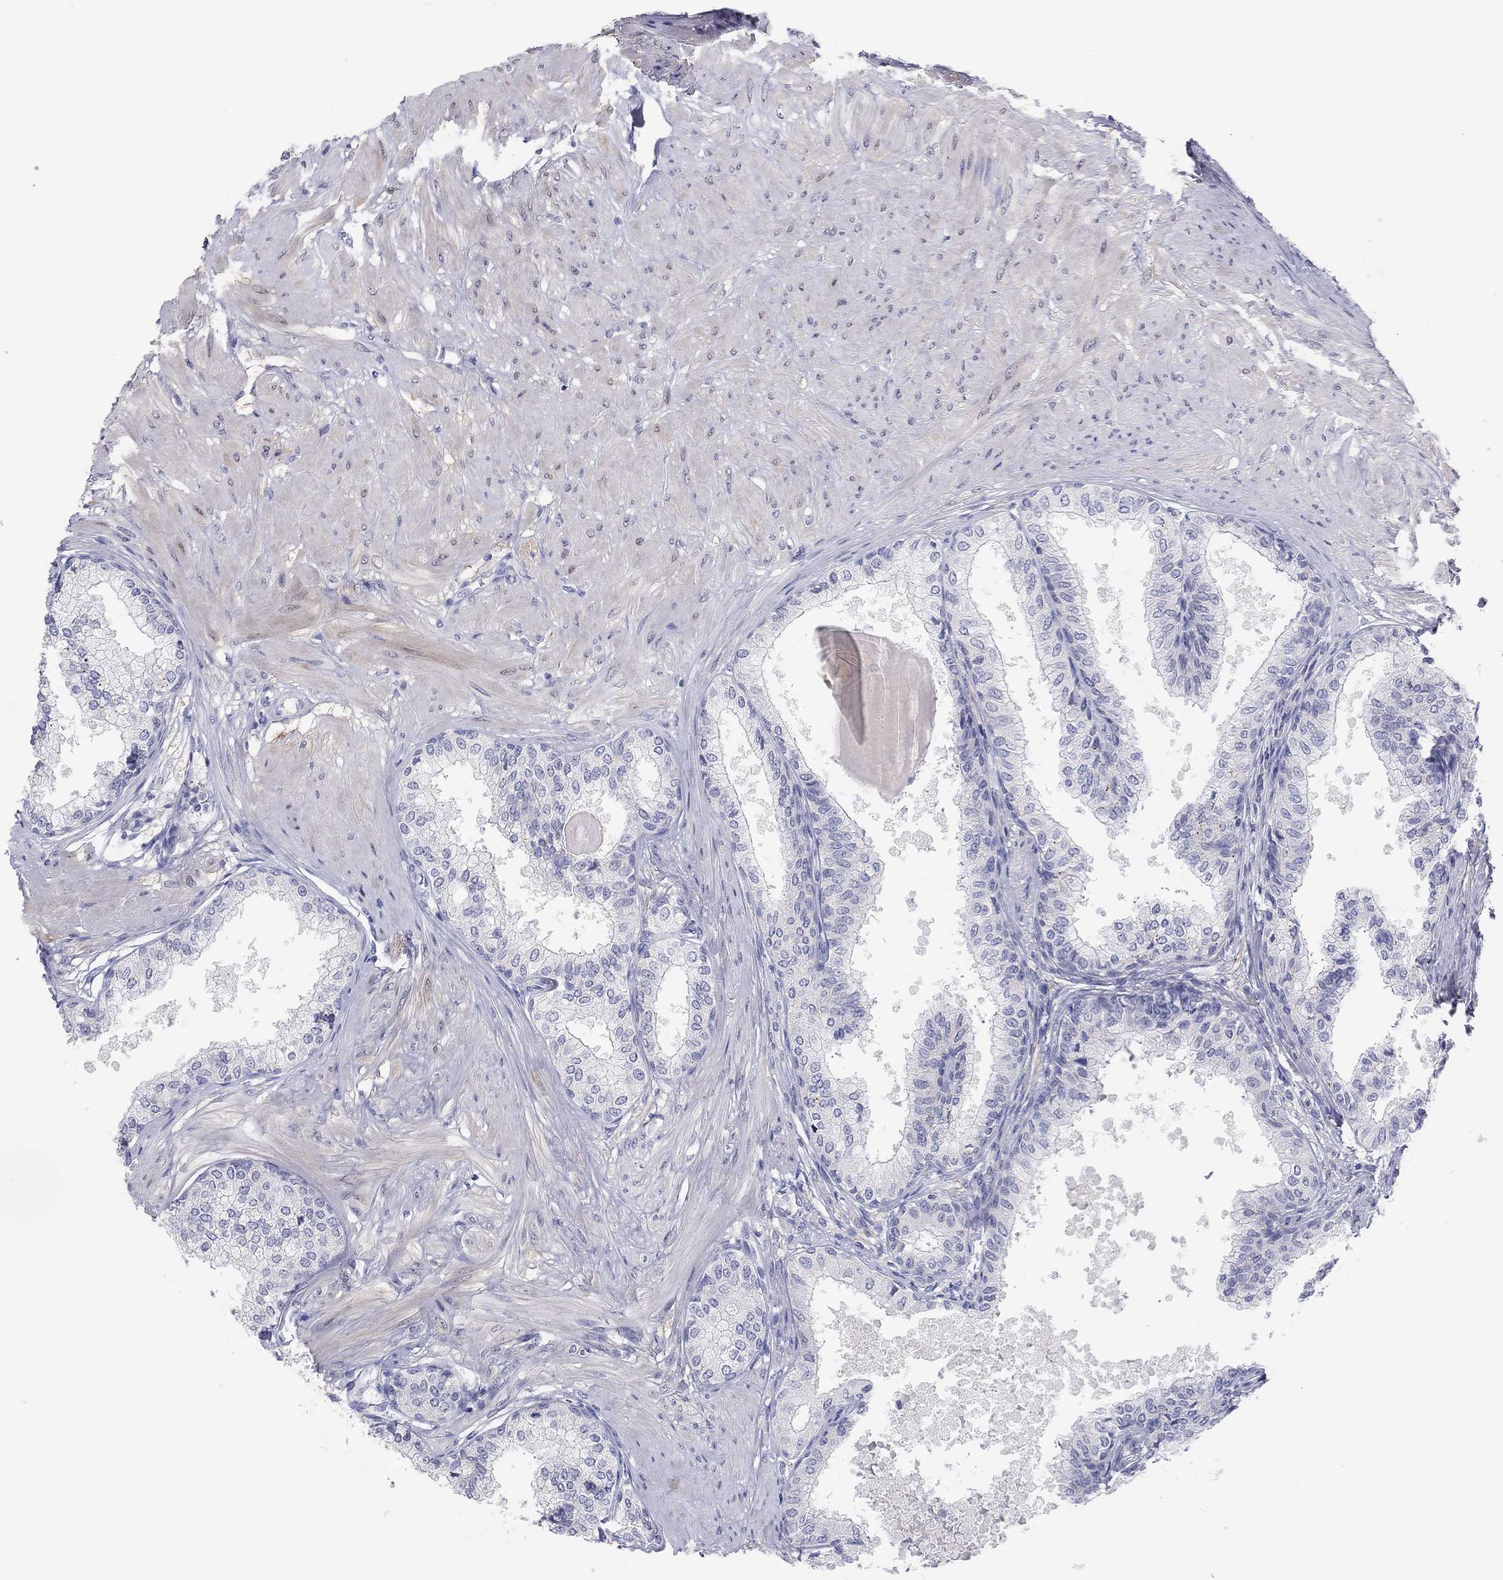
{"staining": {"intensity": "negative", "quantity": "none", "location": "none"}, "tissue": "prostate", "cell_type": "Glandular cells", "image_type": "normal", "snomed": [{"axis": "morphology", "description": "Normal tissue, NOS"}, {"axis": "topography", "description": "Prostate"}], "caption": "Immunohistochemistry histopathology image of benign prostate stained for a protein (brown), which displays no expression in glandular cells. Nuclei are stained in blue.", "gene": "CPNE6", "patient": {"sex": "male", "age": 63}}